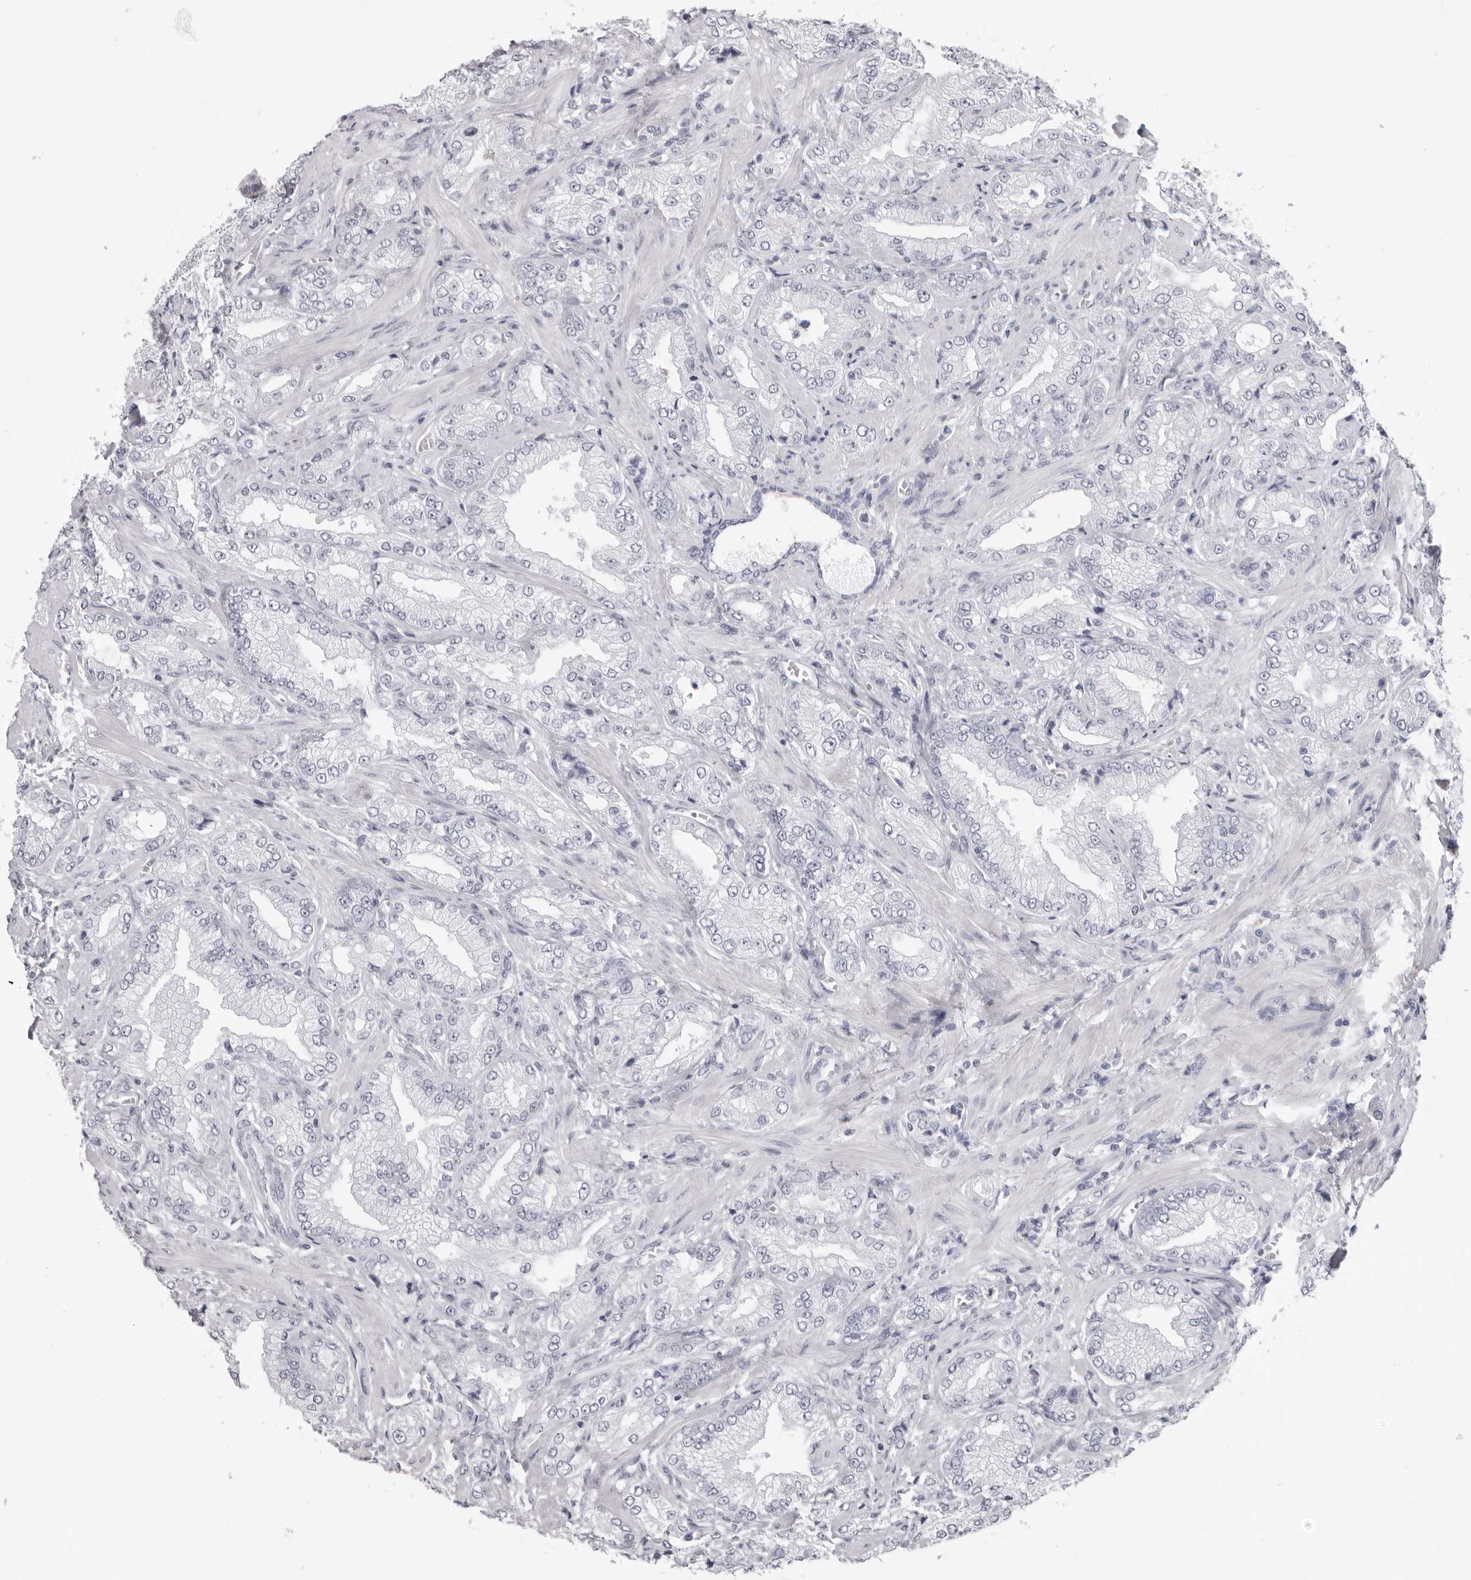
{"staining": {"intensity": "negative", "quantity": "none", "location": "none"}, "tissue": "prostate cancer", "cell_type": "Tumor cells", "image_type": "cancer", "snomed": [{"axis": "morphology", "description": "Adenocarcinoma, Low grade"}, {"axis": "topography", "description": "Prostate"}], "caption": "Tumor cells are negative for protein expression in human prostate cancer. (Immunohistochemistry, brightfield microscopy, high magnification).", "gene": "DNALI1", "patient": {"sex": "male", "age": 62}}